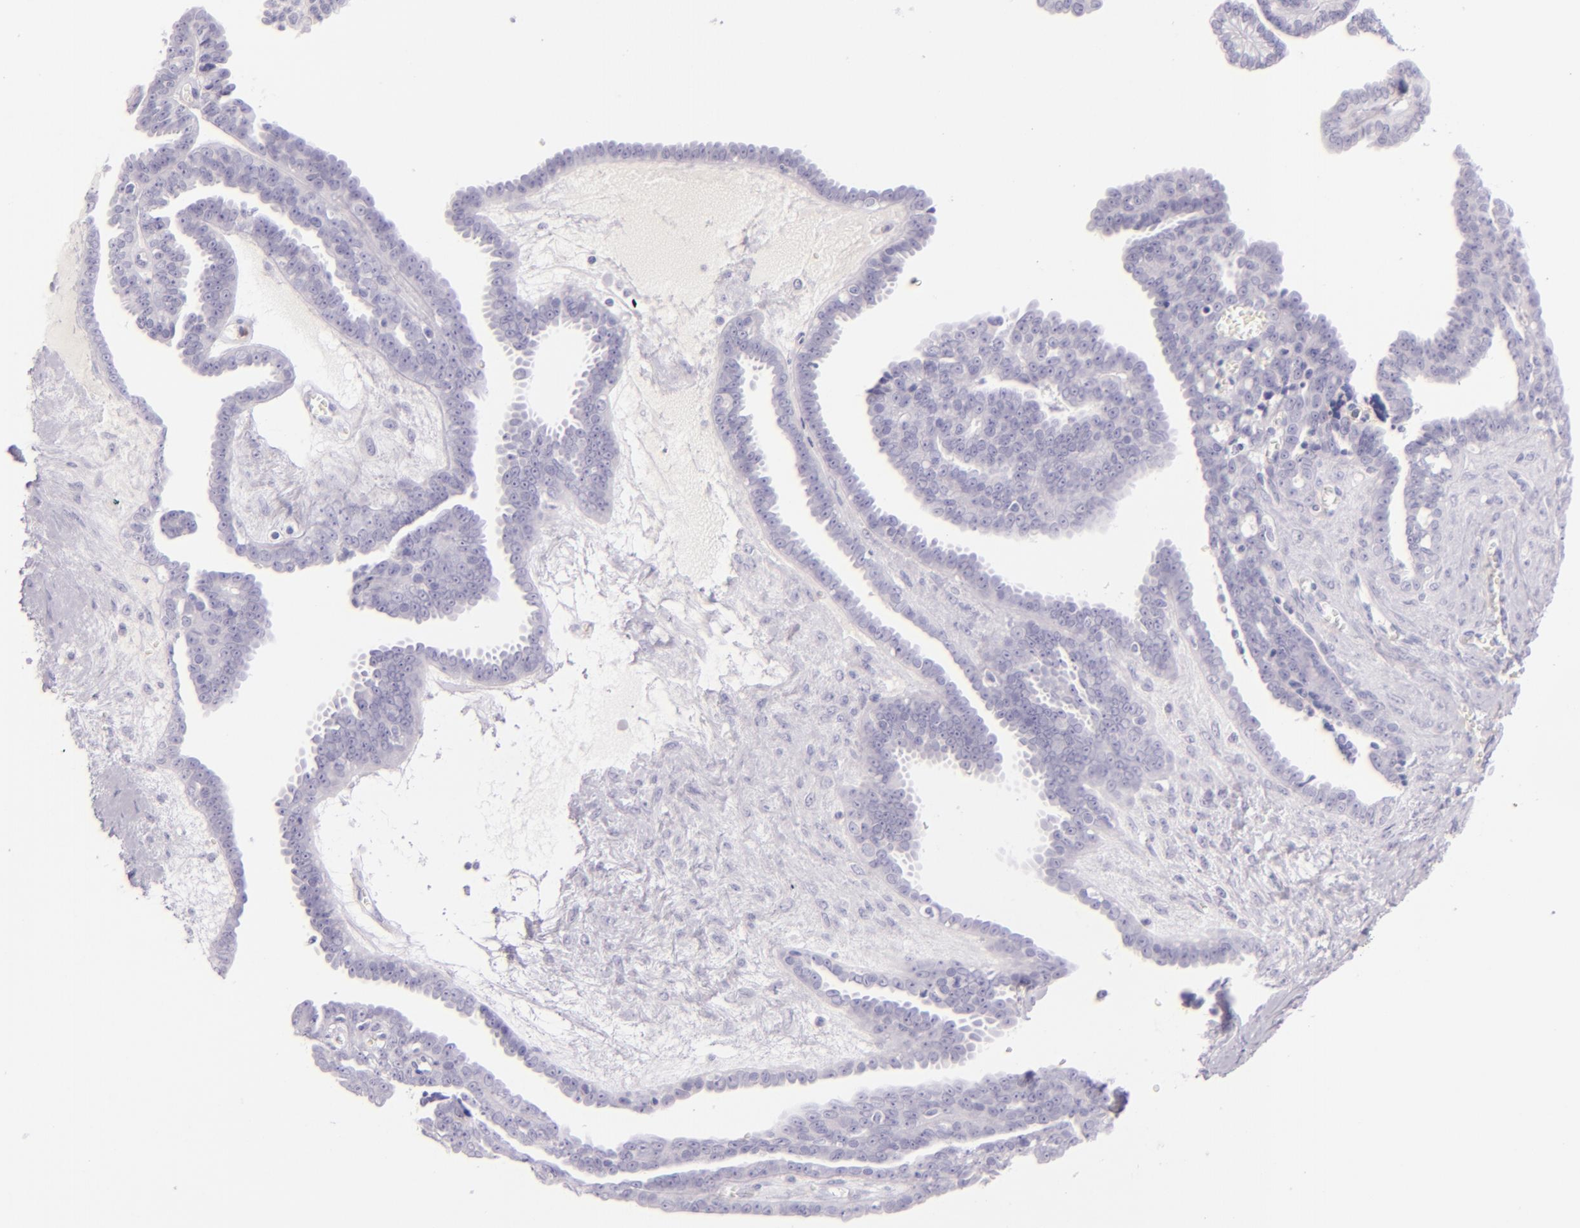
{"staining": {"intensity": "negative", "quantity": "none", "location": "none"}, "tissue": "ovarian cancer", "cell_type": "Tumor cells", "image_type": "cancer", "snomed": [{"axis": "morphology", "description": "Cystadenocarcinoma, serous, NOS"}, {"axis": "topography", "description": "Ovary"}], "caption": "Immunohistochemical staining of human serous cystadenocarcinoma (ovarian) demonstrates no significant expression in tumor cells.", "gene": "CEACAM1", "patient": {"sex": "female", "age": 71}}